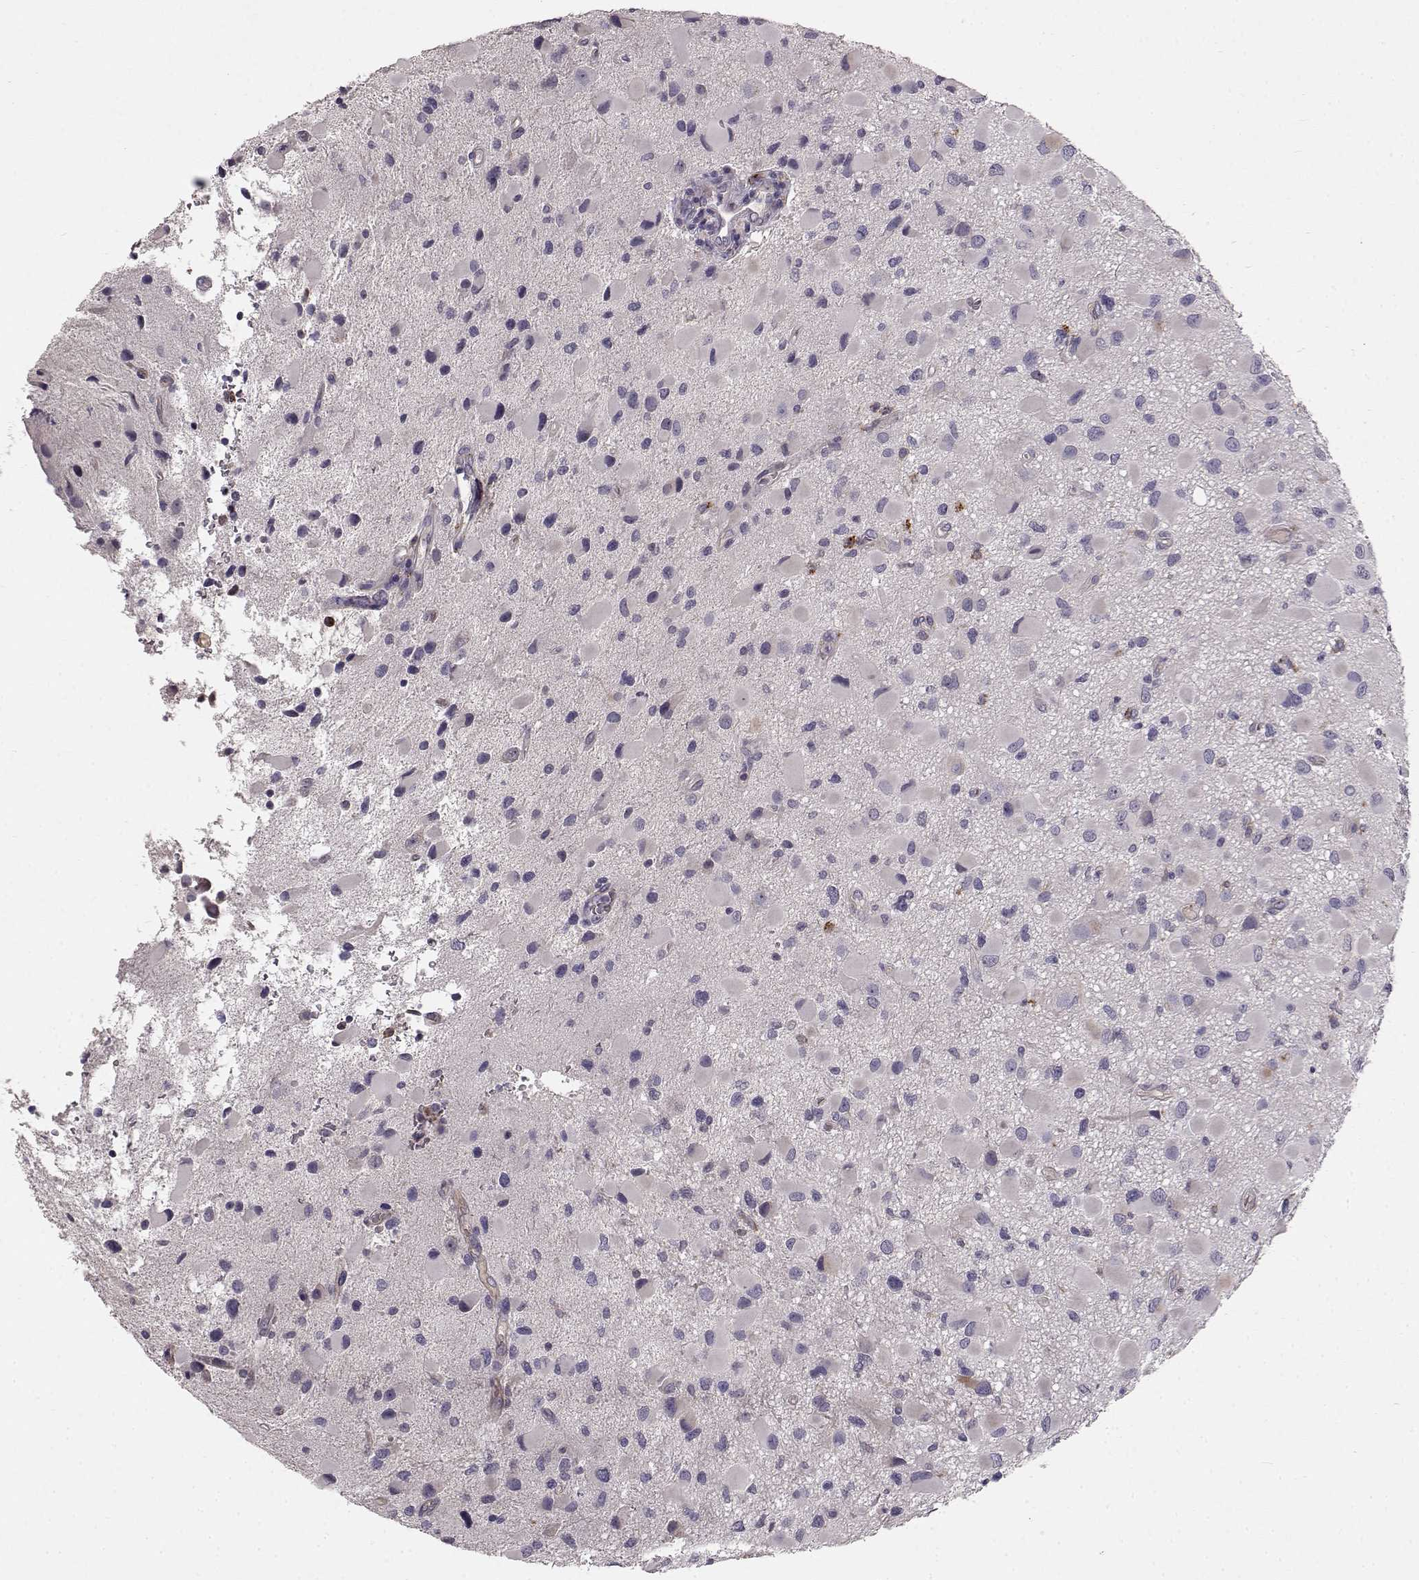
{"staining": {"intensity": "negative", "quantity": "none", "location": "none"}, "tissue": "glioma", "cell_type": "Tumor cells", "image_type": "cancer", "snomed": [{"axis": "morphology", "description": "Glioma, malignant, Low grade"}, {"axis": "topography", "description": "Brain"}], "caption": "Immunohistochemistry (IHC) histopathology image of neoplastic tissue: glioma stained with DAB displays no significant protein expression in tumor cells.", "gene": "CCNF", "patient": {"sex": "female", "age": 32}}